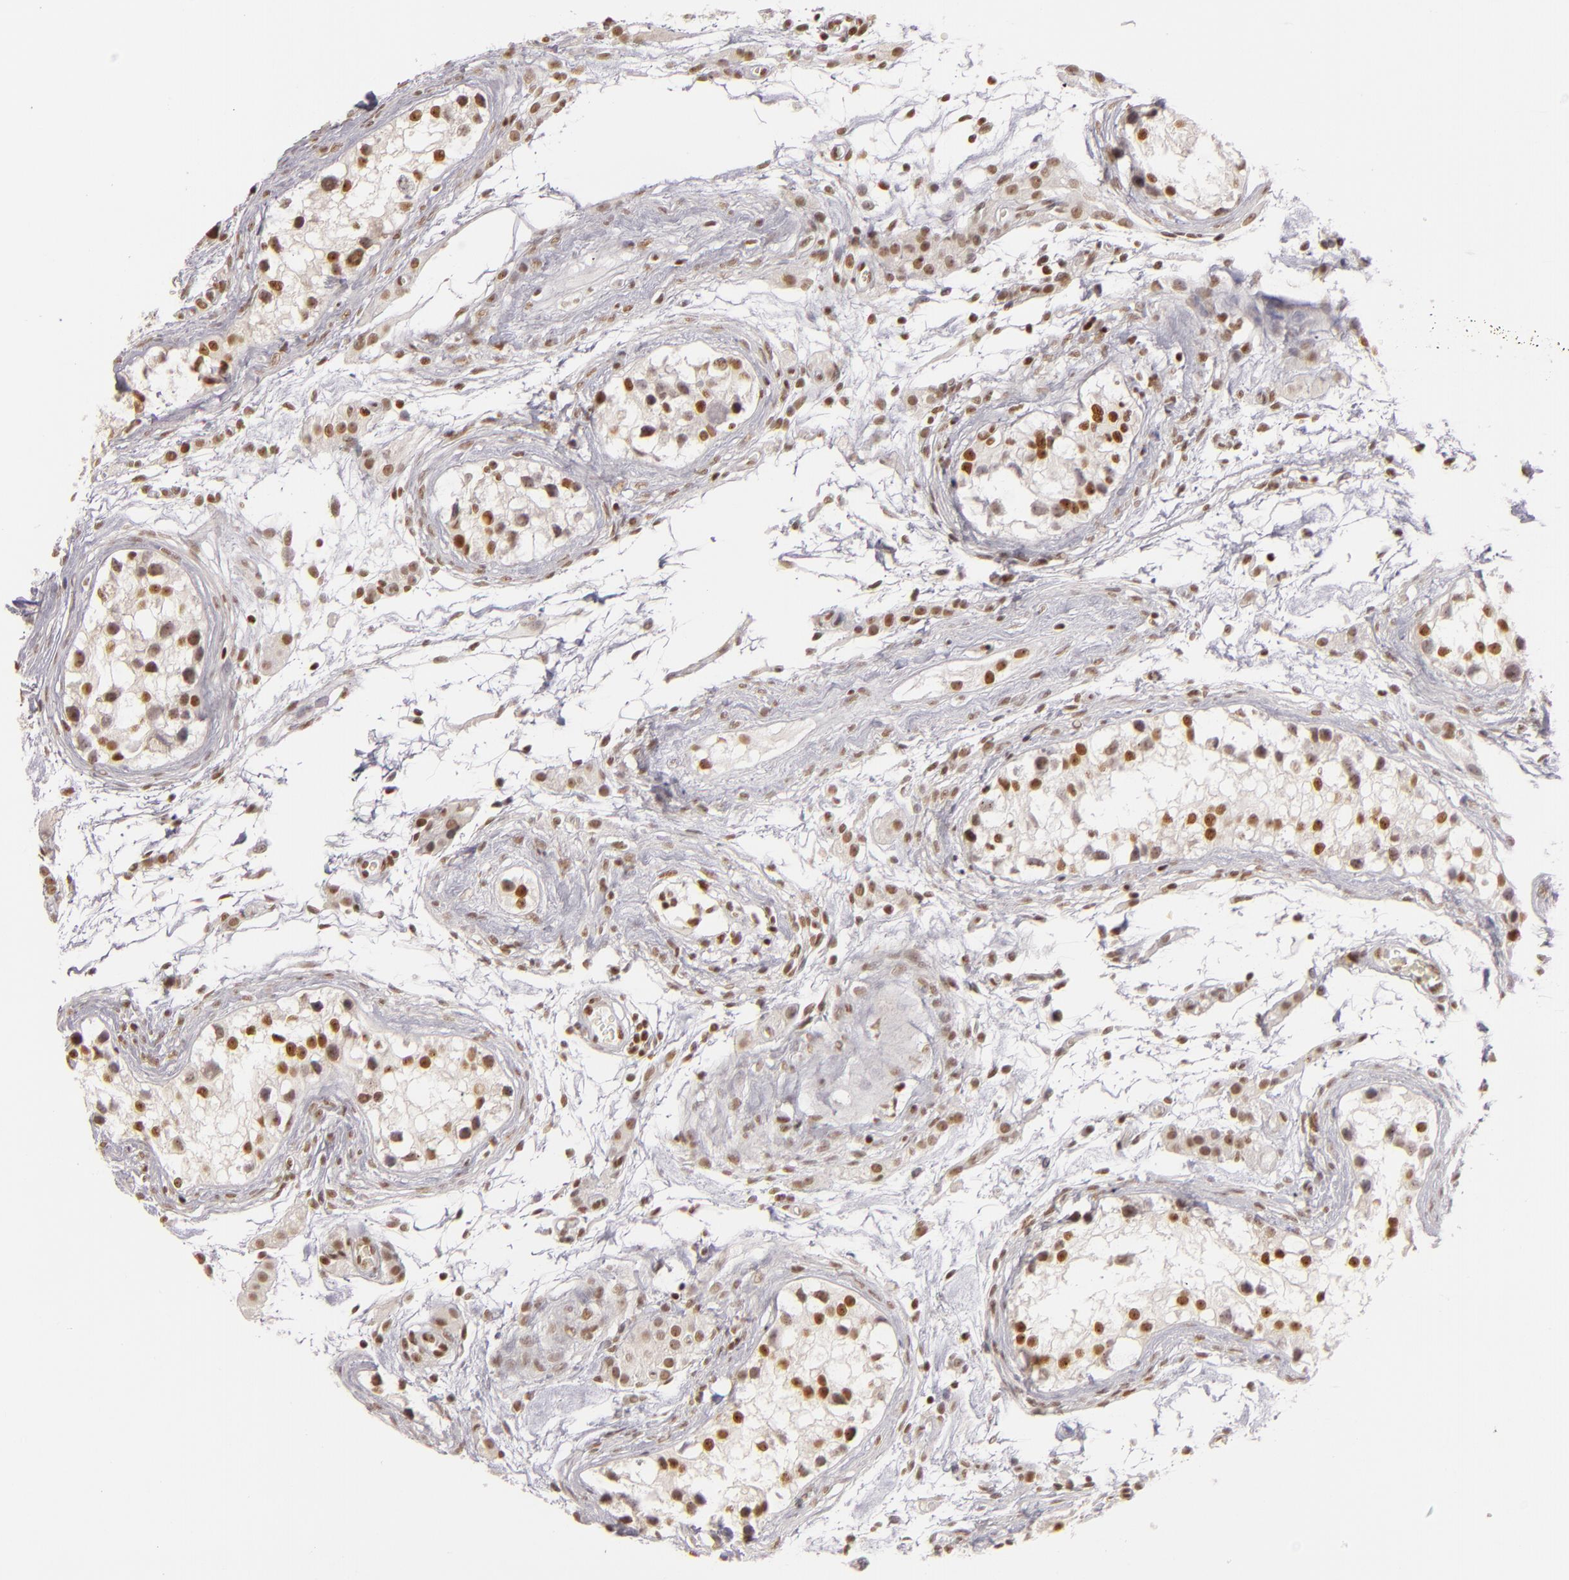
{"staining": {"intensity": "strong", "quantity": ">75%", "location": "nuclear"}, "tissue": "testis cancer", "cell_type": "Tumor cells", "image_type": "cancer", "snomed": [{"axis": "morphology", "description": "Seminoma, NOS"}, {"axis": "topography", "description": "Testis"}], "caption": "An immunohistochemistry (IHC) photomicrograph of neoplastic tissue is shown. Protein staining in brown shows strong nuclear positivity in testis cancer within tumor cells.", "gene": "DAXX", "patient": {"sex": "male", "age": 25}}